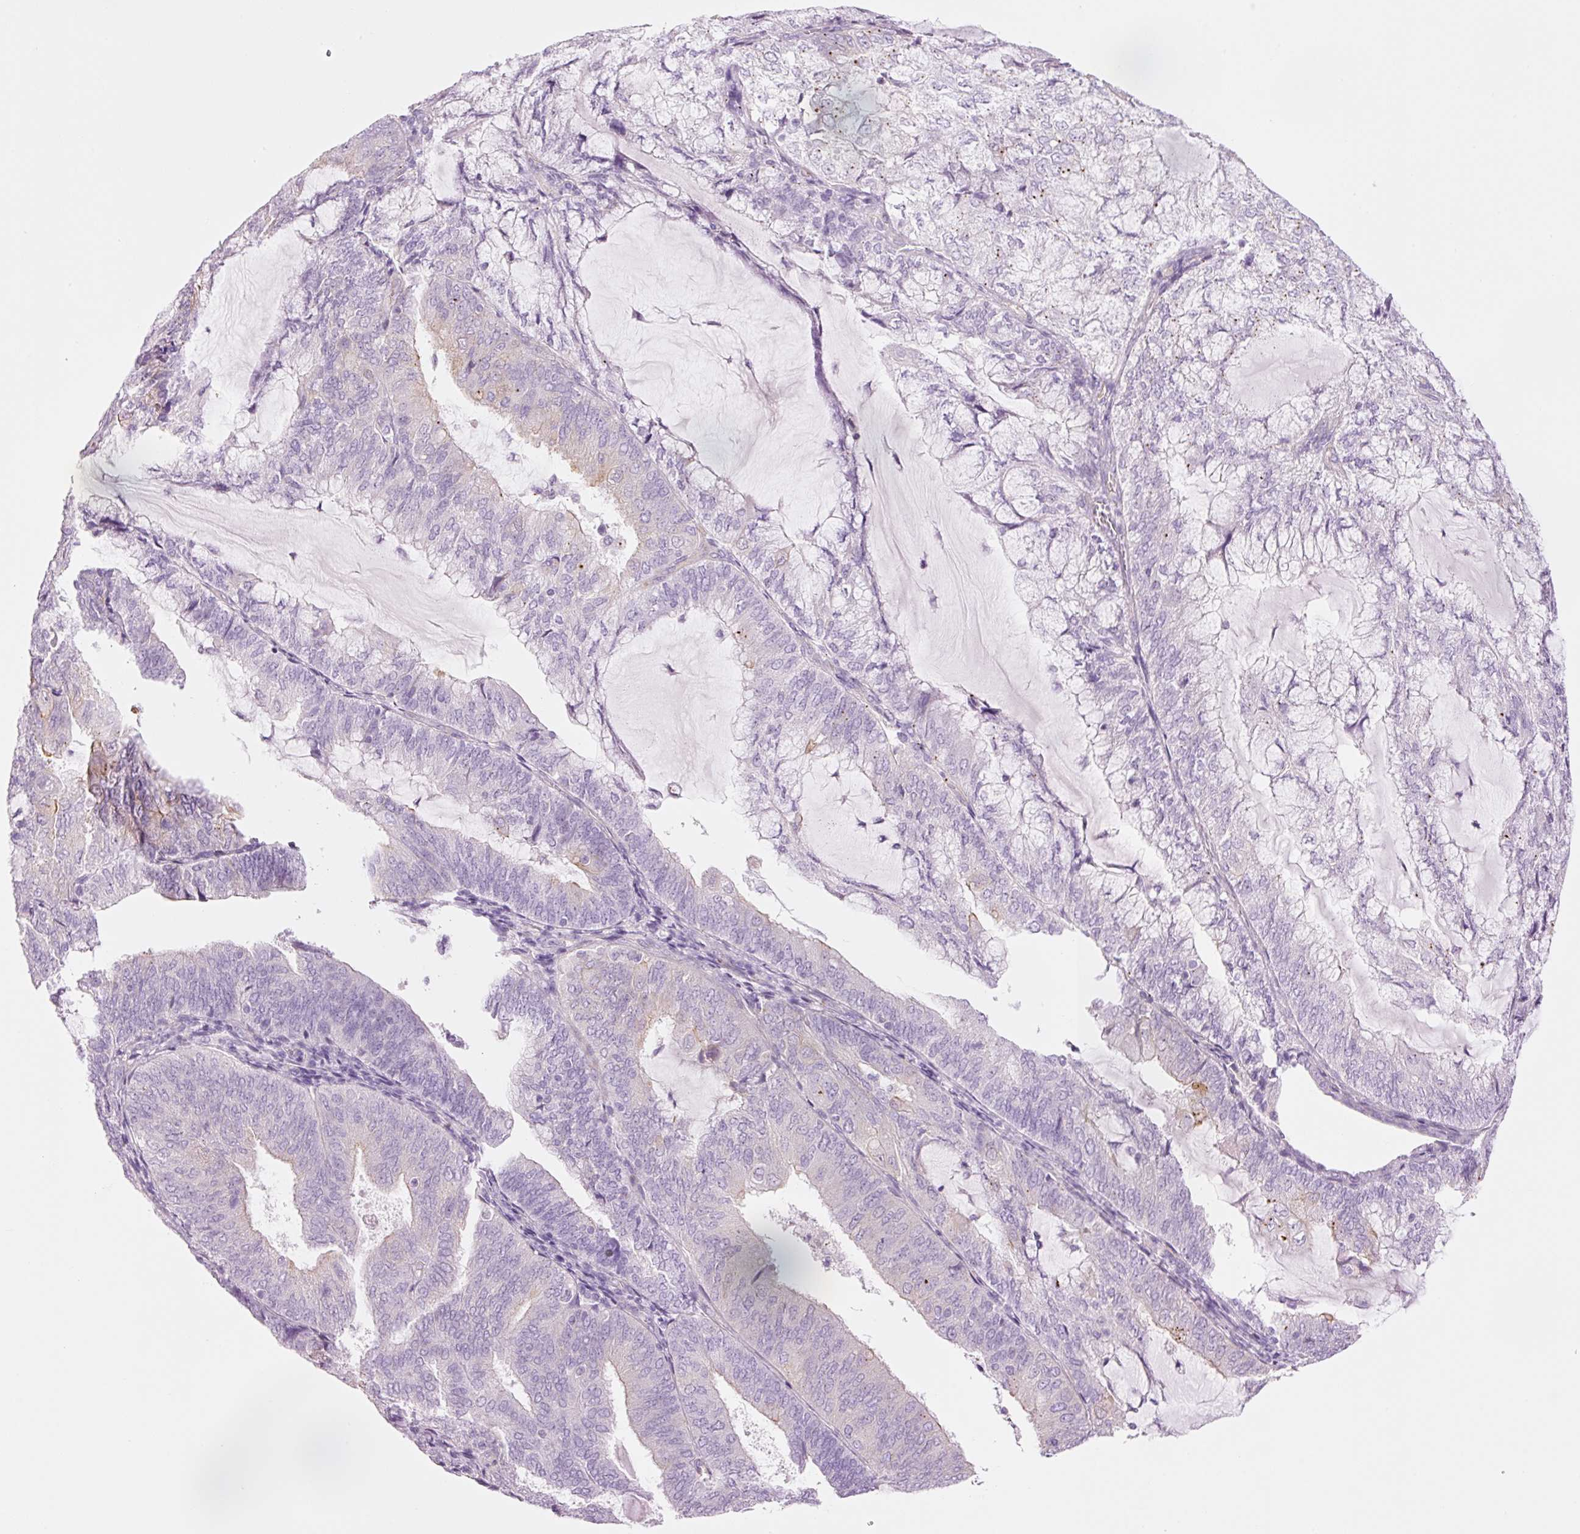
{"staining": {"intensity": "moderate", "quantity": "<25%", "location": "cytoplasmic/membranous"}, "tissue": "endometrial cancer", "cell_type": "Tumor cells", "image_type": "cancer", "snomed": [{"axis": "morphology", "description": "Adenocarcinoma, NOS"}, {"axis": "topography", "description": "Endometrium"}], "caption": "Protein expression analysis of endometrial adenocarcinoma displays moderate cytoplasmic/membranous expression in approximately <25% of tumor cells.", "gene": "HSPA4L", "patient": {"sex": "female", "age": 81}}